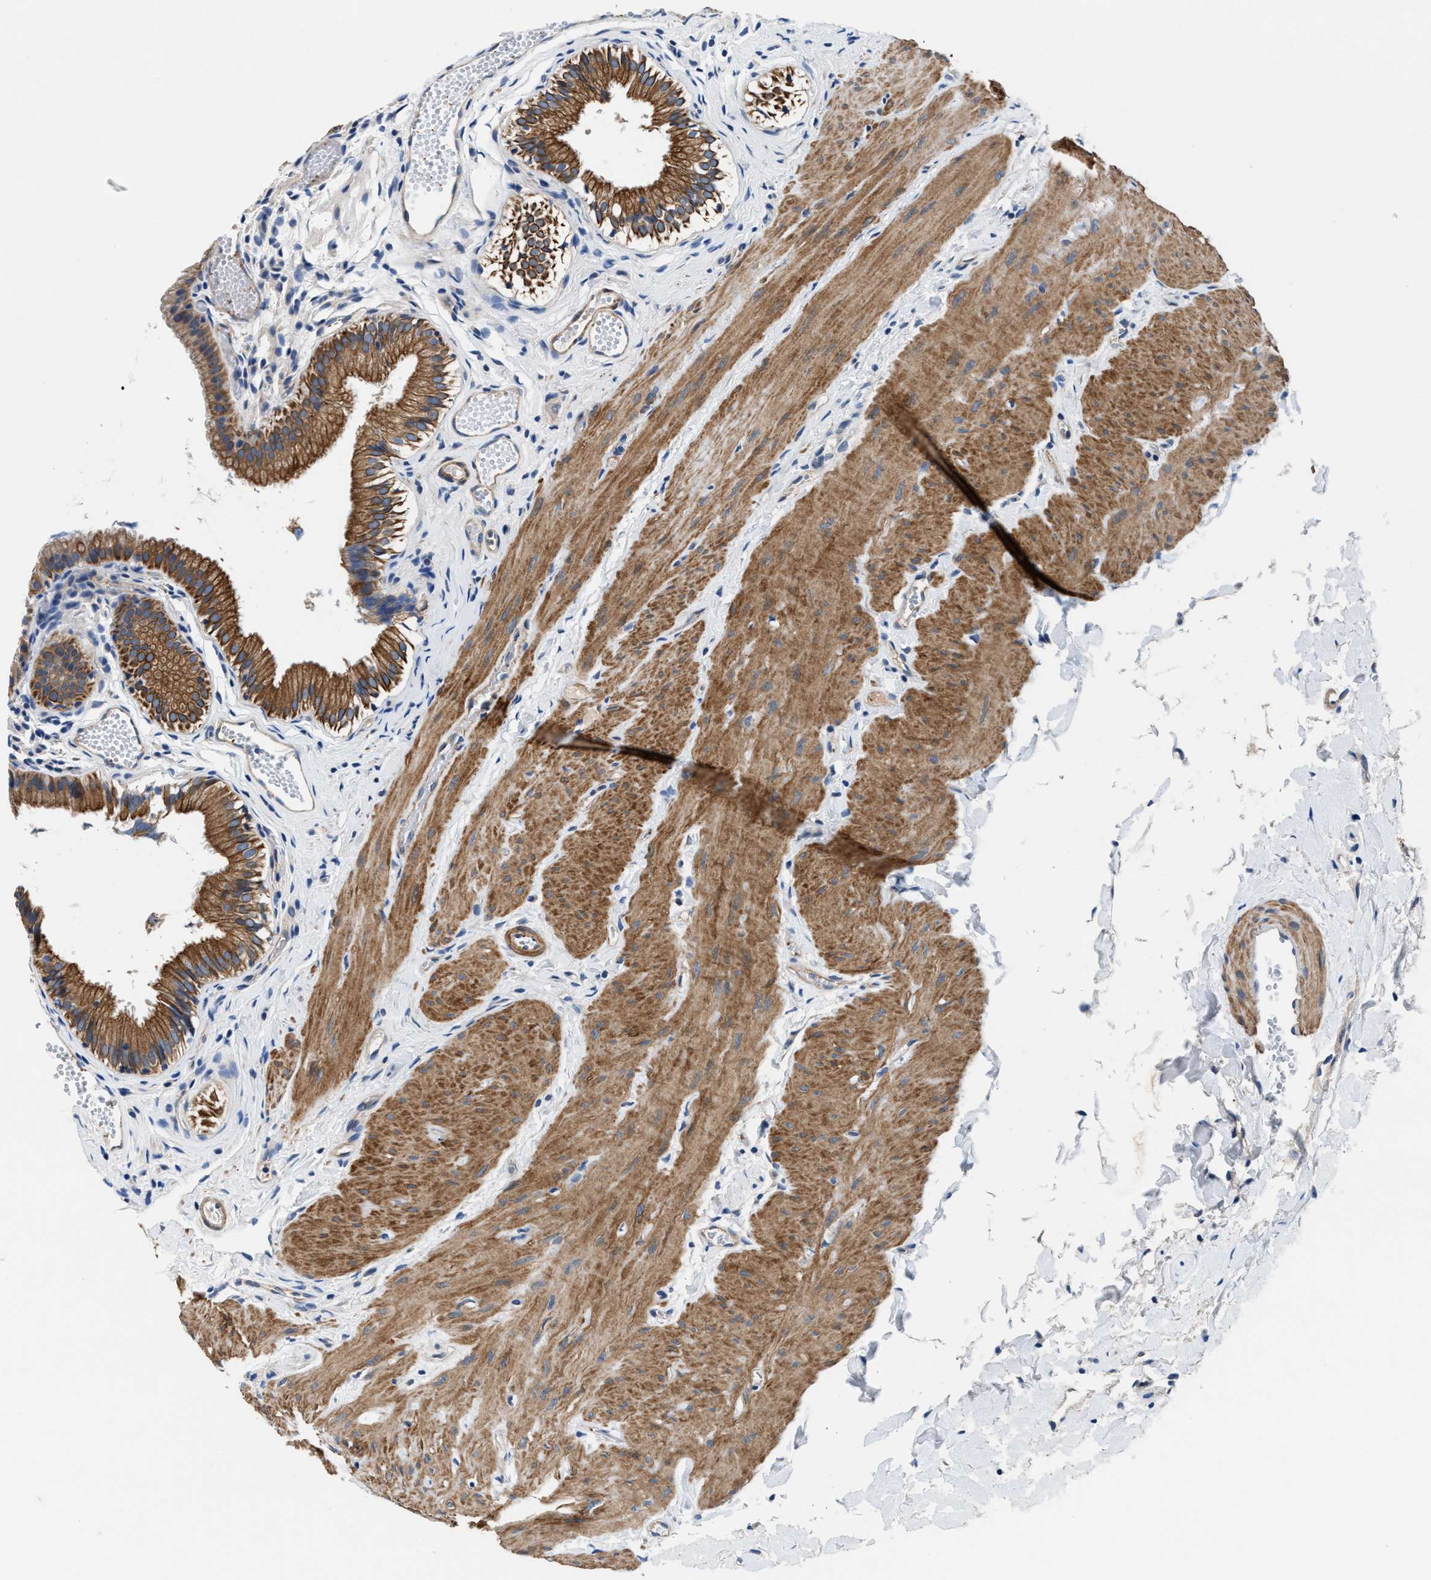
{"staining": {"intensity": "strong", "quantity": "25%-75%", "location": "cytoplasmic/membranous"}, "tissue": "gallbladder", "cell_type": "Glandular cells", "image_type": "normal", "snomed": [{"axis": "morphology", "description": "Normal tissue, NOS"}, {"axis": "topography", "description": "Gallbladder"}], "caption": "A high amount of strong cytoplasmic/membranous expression is identified in about 25%-75% of glandular cells in benign gallbladder. The protein is shown in brown color, while the nuclei are stained blue.", "gene": "PARG", "patient": {"sex": "female", "age": 26}}